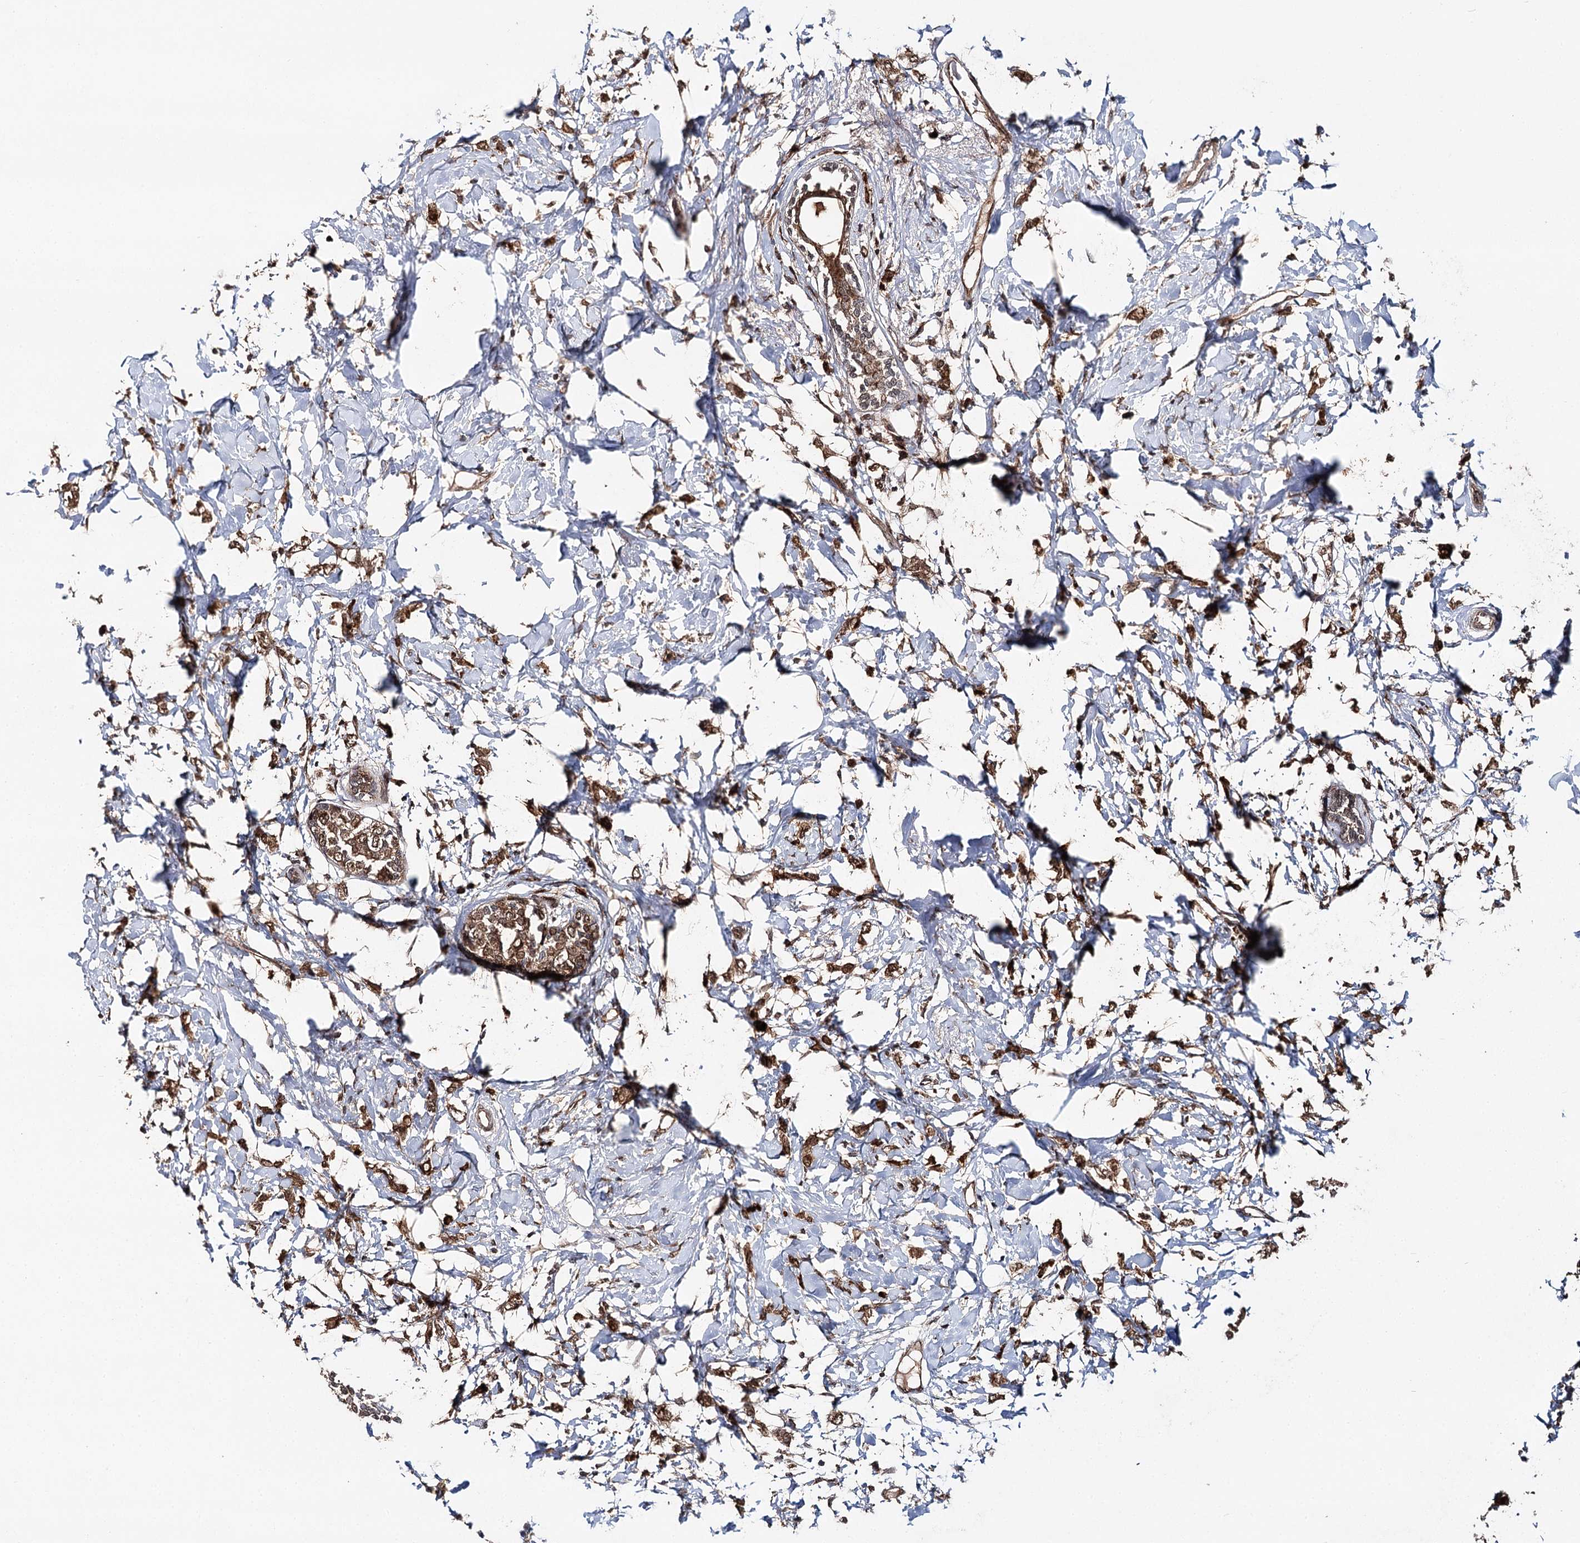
{"staining": {"intensity": "moderate", "quantity": ">75%", "location": "cytoplasmic/membranous"}, "tissue": "breast cancer", "cell_type": "Tumor cells", "image_type": "cancer", "snomed": [{"axis": "morphology", "description": "Normal tissue, NOS"}, {"axis": "morphology", "description": "Lobular carcinoma"}, {"axis": "topography", "description": "Breast"}], "caption": "Lobular carcinoma (breast) stained with IHC shows moderate cytoplasmic/membranous positivity in approximately >75% of tumor cells.", "gene": "ZNRF3", "patient": {"sex": "female", "age": 47}}